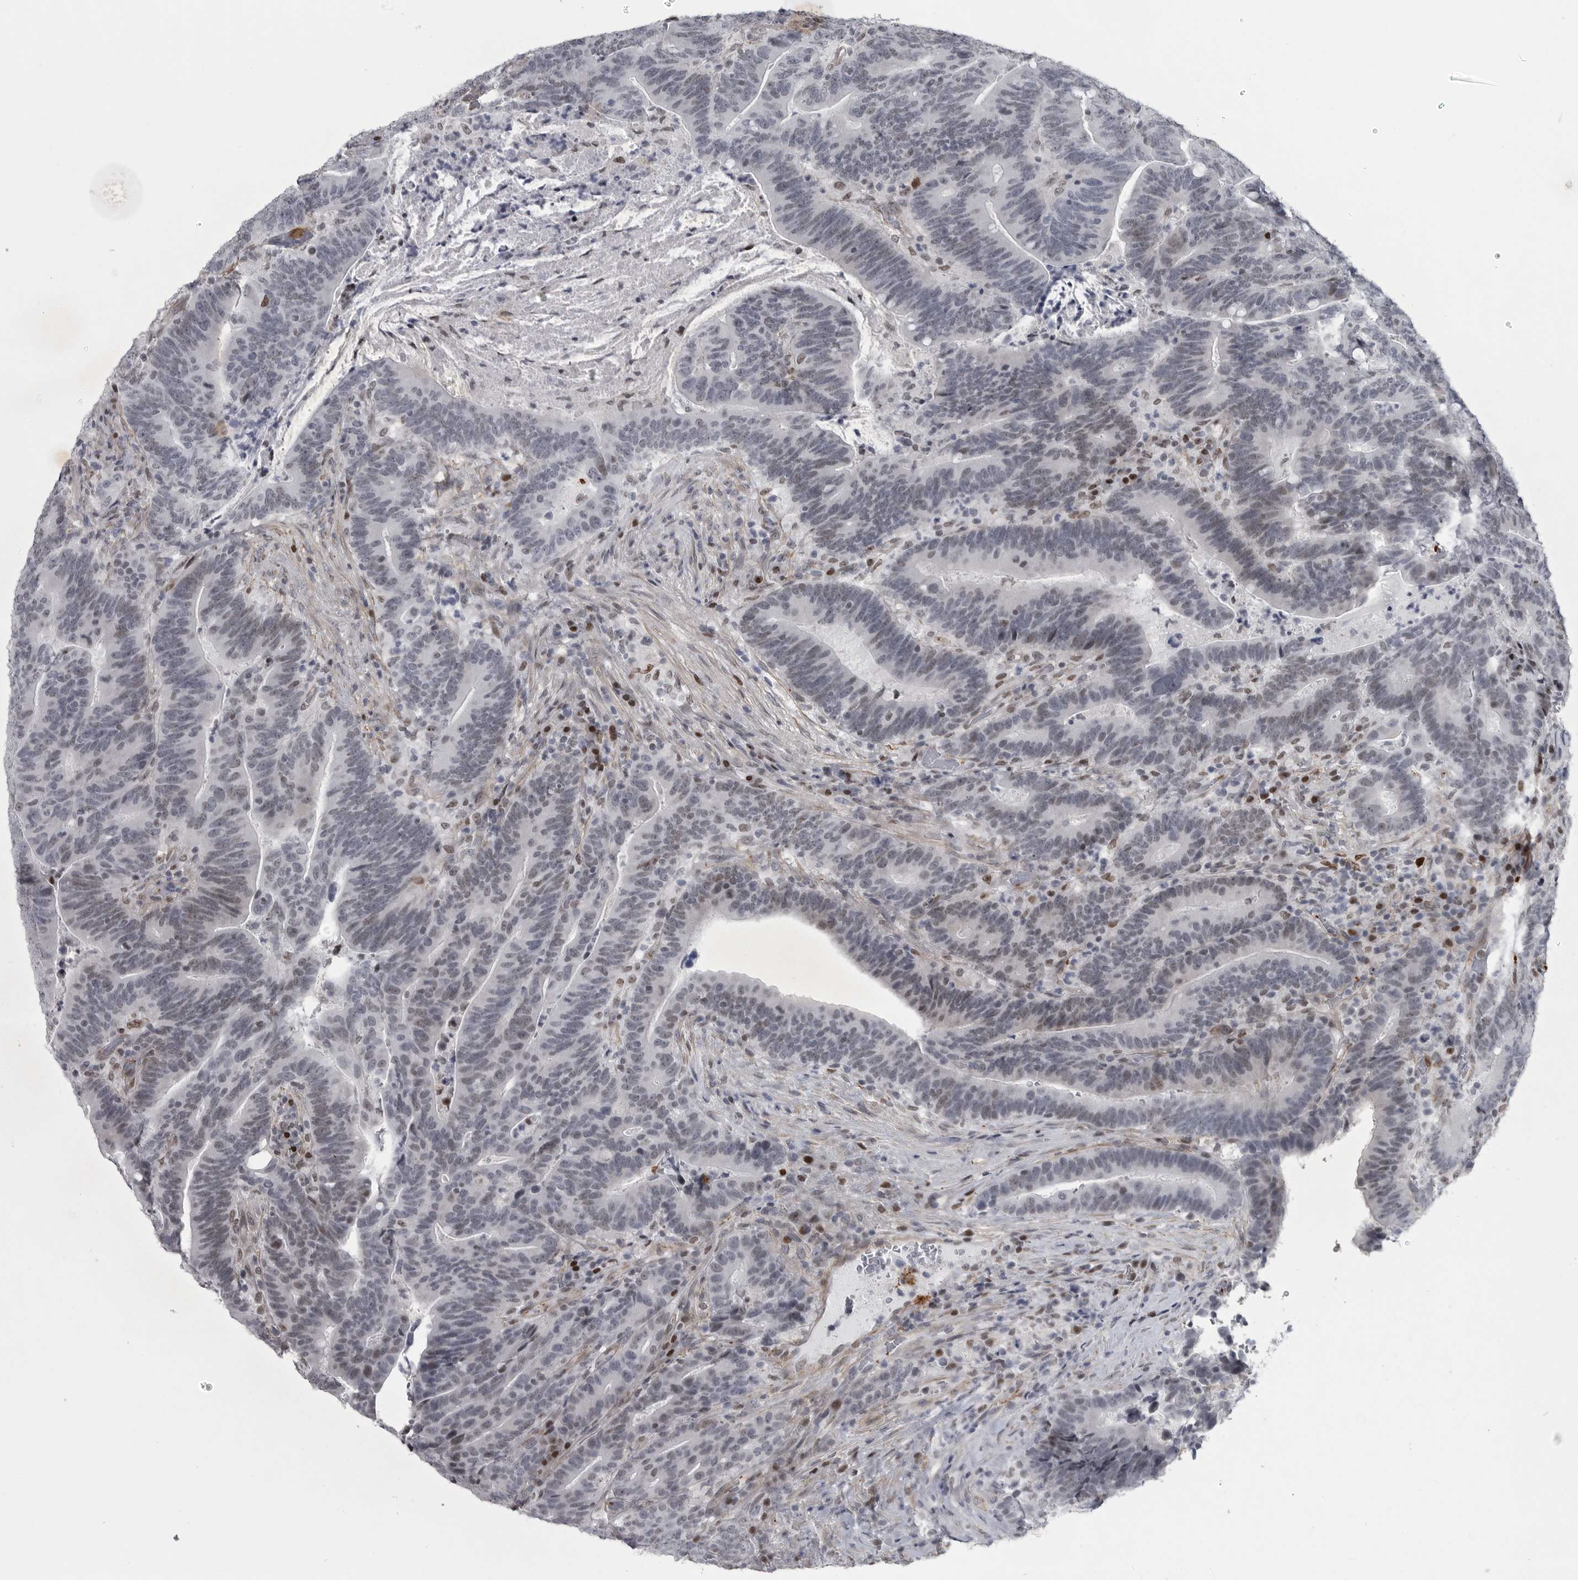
{"staining": {"intensity": "negative", "quantity": "none", "location": "none"}, "tissue": "colorectal cancer", "cell_type": "Tumor cells", "image_type": "cancer", "snomed": [{"axis": "morphology", "description": "Adenocarcinoma, NOS"}, {"axis": "topography", "description": "Colon"}], "caption": "Colorectal adenocarcinoma was stained to show a protein in brown. There is no significant positivity in tumor cells. Brightfield microscopy of immunohistochemistry stained with DAB (3,3'-diaminobenzidine) (brown) and hematoxylin (blue), captured at high magnification.", "gene": "HMGN3", "patient": {"sex": "female", "age": 66}}